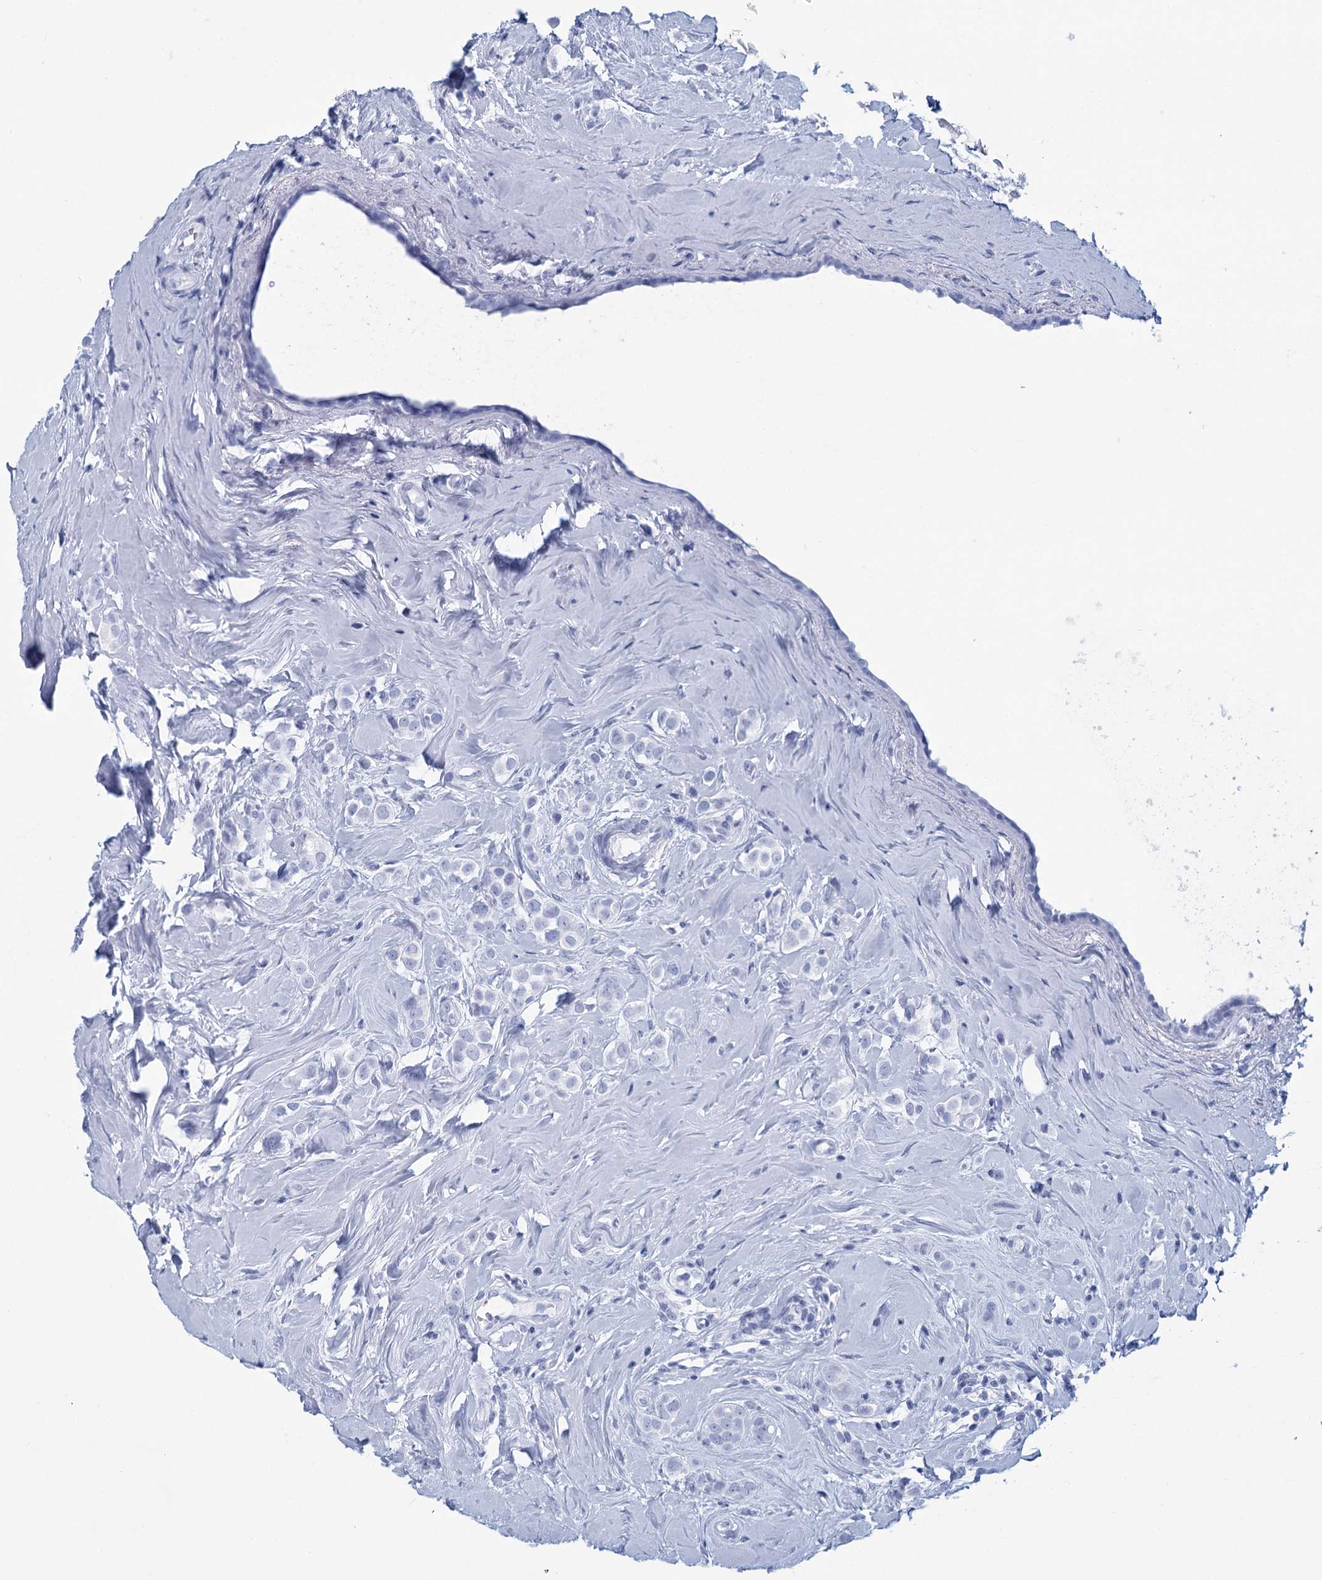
{"staining": {"intensity": "negative", "quantity": "none", "location": "none"}, "tissue": "breast cancer", "cell_type": "Tumor cells", "image_type": "cancer", "snomed": [{"axis": "morphology", "description": "Lobular carcinoma"}, {"axis": "topography", "description": "Breast"}], "caption": "DAB (3,3'-diaminobenzidine) immunohistochemical staining of human breast lobular carcinoma demonstrates no significant staining in tumor cells.", "gene": "HES2", "patient": {"sex": "female", "age": 47}}